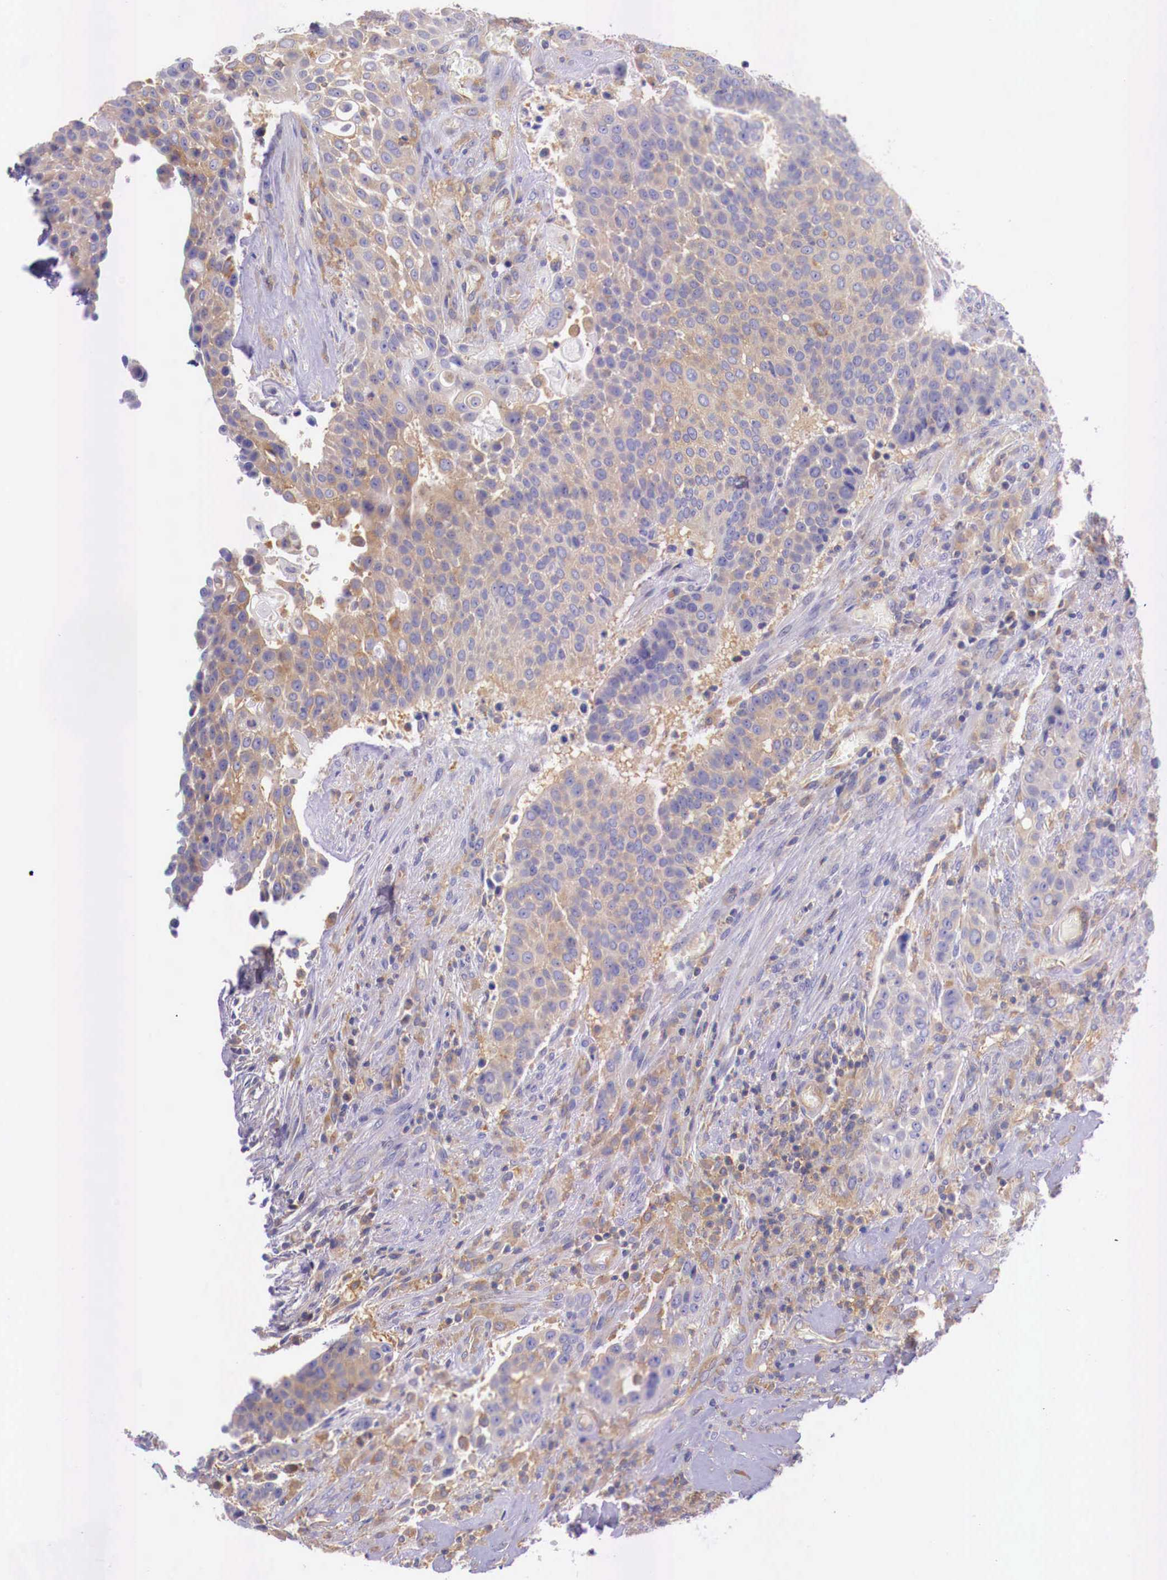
{"staining": {"intensity": "weak", "quantity": "25%-75%", "location": "cytoplasmic/membranous"}, "tissue": "urothelial cancer", "cell_type": "Tumor cells", "image_type": "cancer", "snomed": [{"axis": "morphology", "description": "Urothelial carcinoma, High grade"}, {"axis": "topography", "description": "Urinary bladder"}], "caption": "Tumor cells display low levels of weak cytoplasmic/membranous staining in approximately 25%-75% of cells in human urothelial cancer.", "gene": "GRIPAP1", "patient": {"sex": "male", "age": 74}}